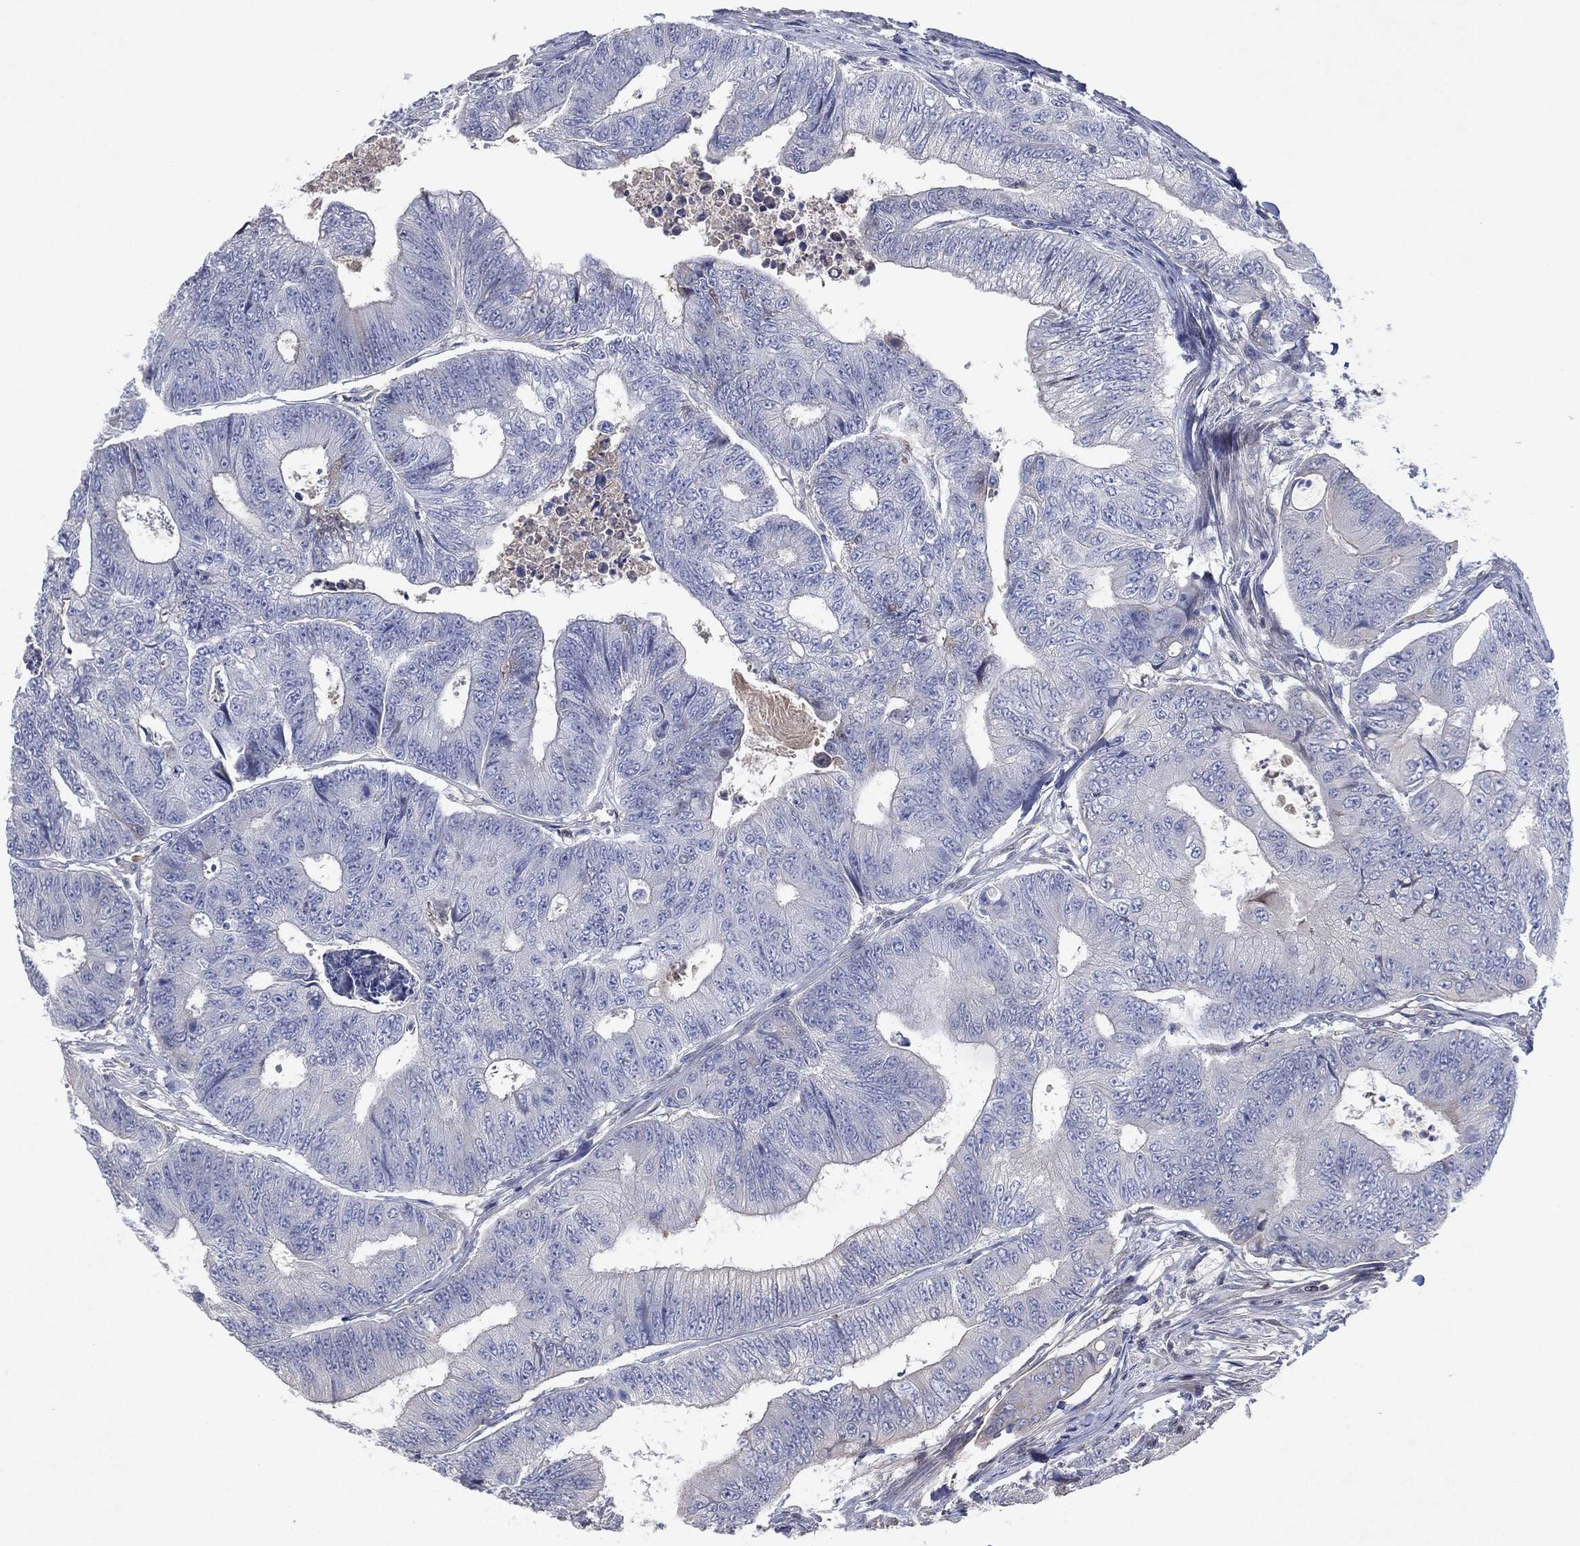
{"staining": {"intensity": "negative", "quantity": "none", "location": "none"}, "tissue": "colorectal cancer", "cell_type": "Tumor cells", "image_type": "cancer", "snomed": [{"axis": "morphology", "description": "Adenocarcinoma, NOS"}, {"axis": "topography", "description": "Colon"}], "caption": "A high-resolution photomicrograph shows IHC staining of colorectal cancer (adenocarcinoma), which demonstrates no significant positivity in tumor cells.", "gene": "FLI1", "patient": {"sex": "female", "age": 48}}